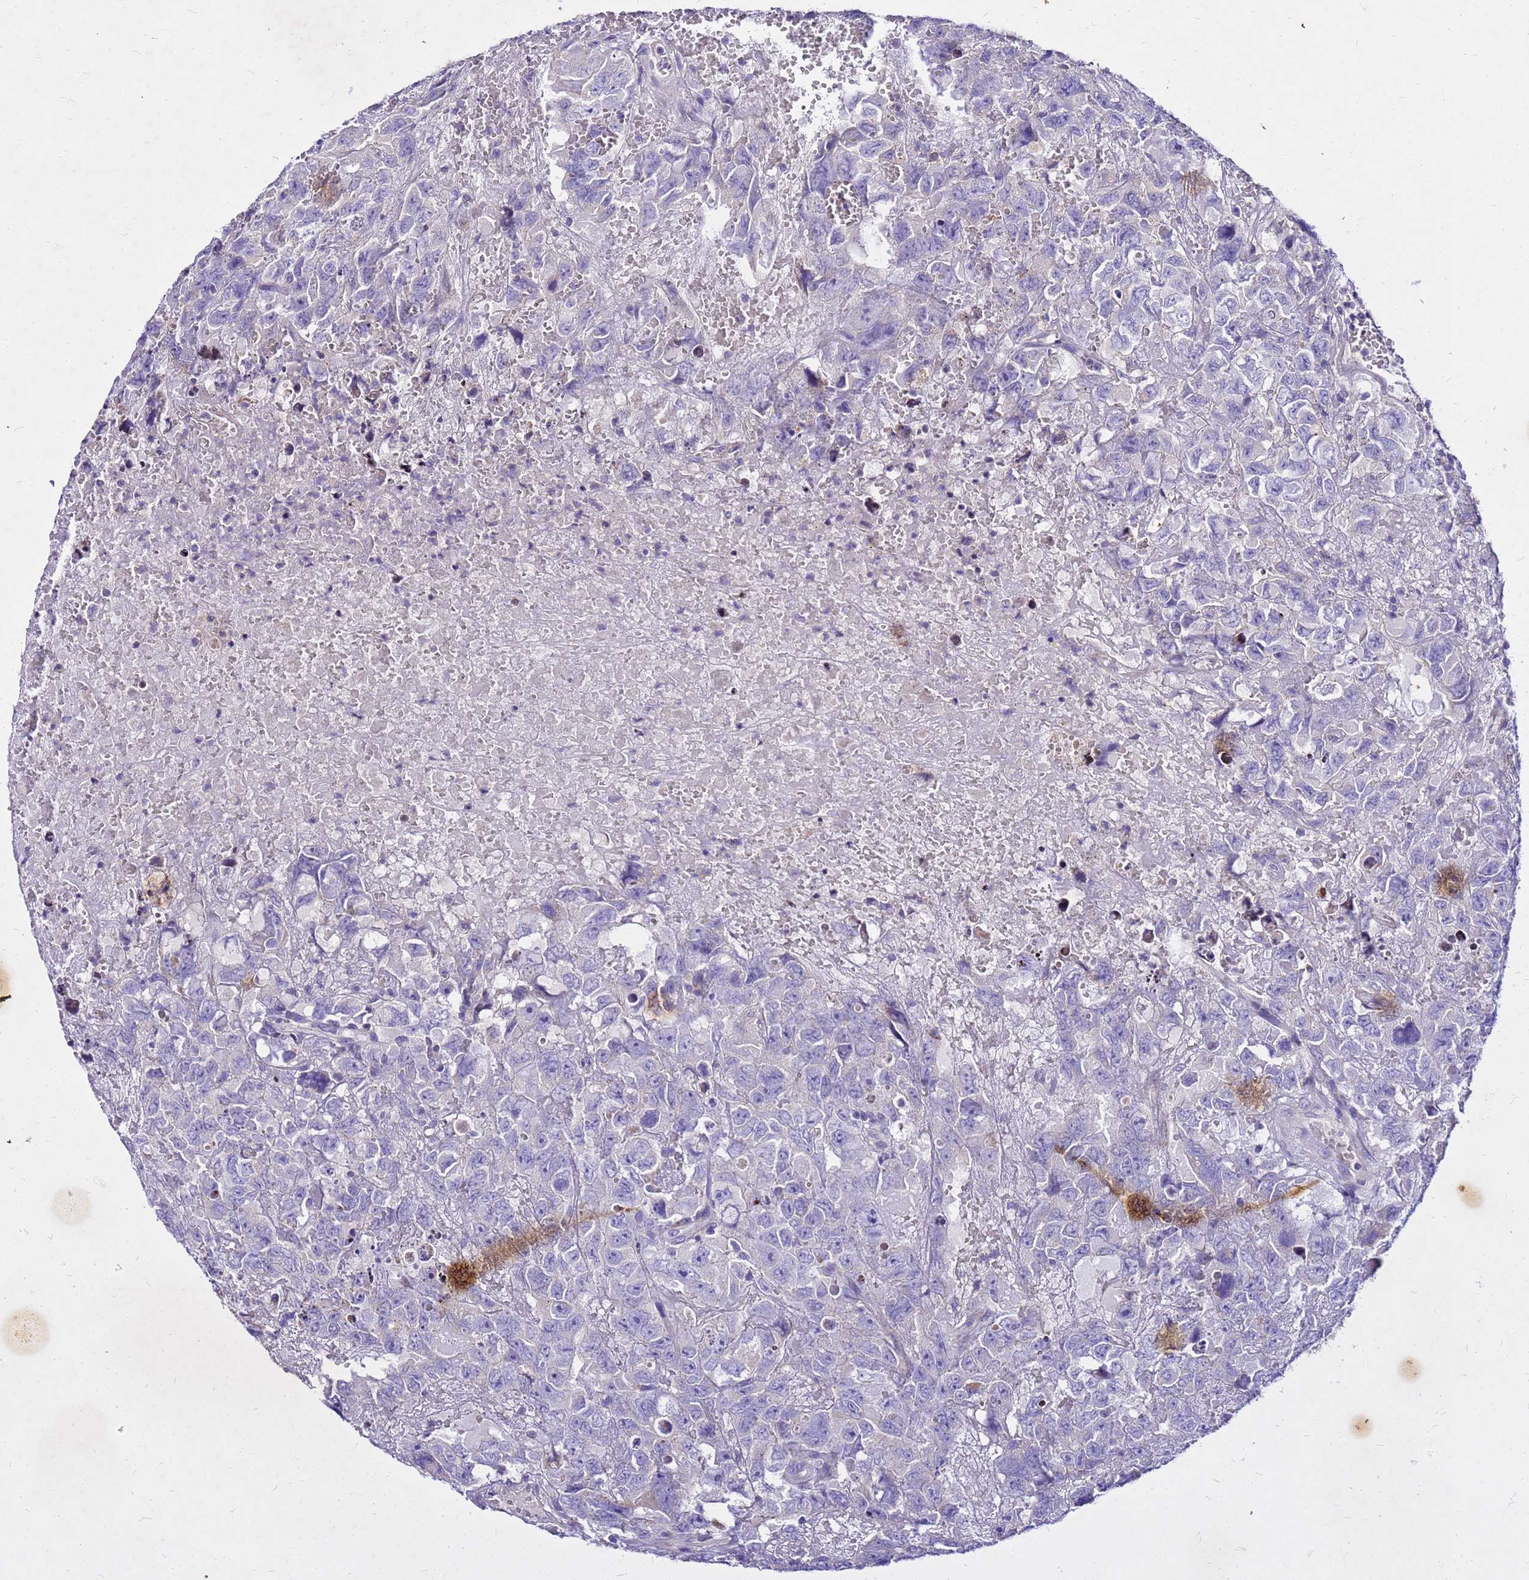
{"staining": {"intensity": "negative", "quantity": "none", "location": "none"}, "tissue": "testis cancer", "cell_type": "Tumor cells", "image_type": "cancer", "snomed": [{"axis": "morphology", "description": "Carcinoma, Embryonal, NOS"}, {"axis": "topography", "description": "Testis"}], "caption": "There is no significant positivity in tumor cells of embryonal carcinoma (testis).", "gene": "COX14", "patient": {"sex": "male", "age": 45}}